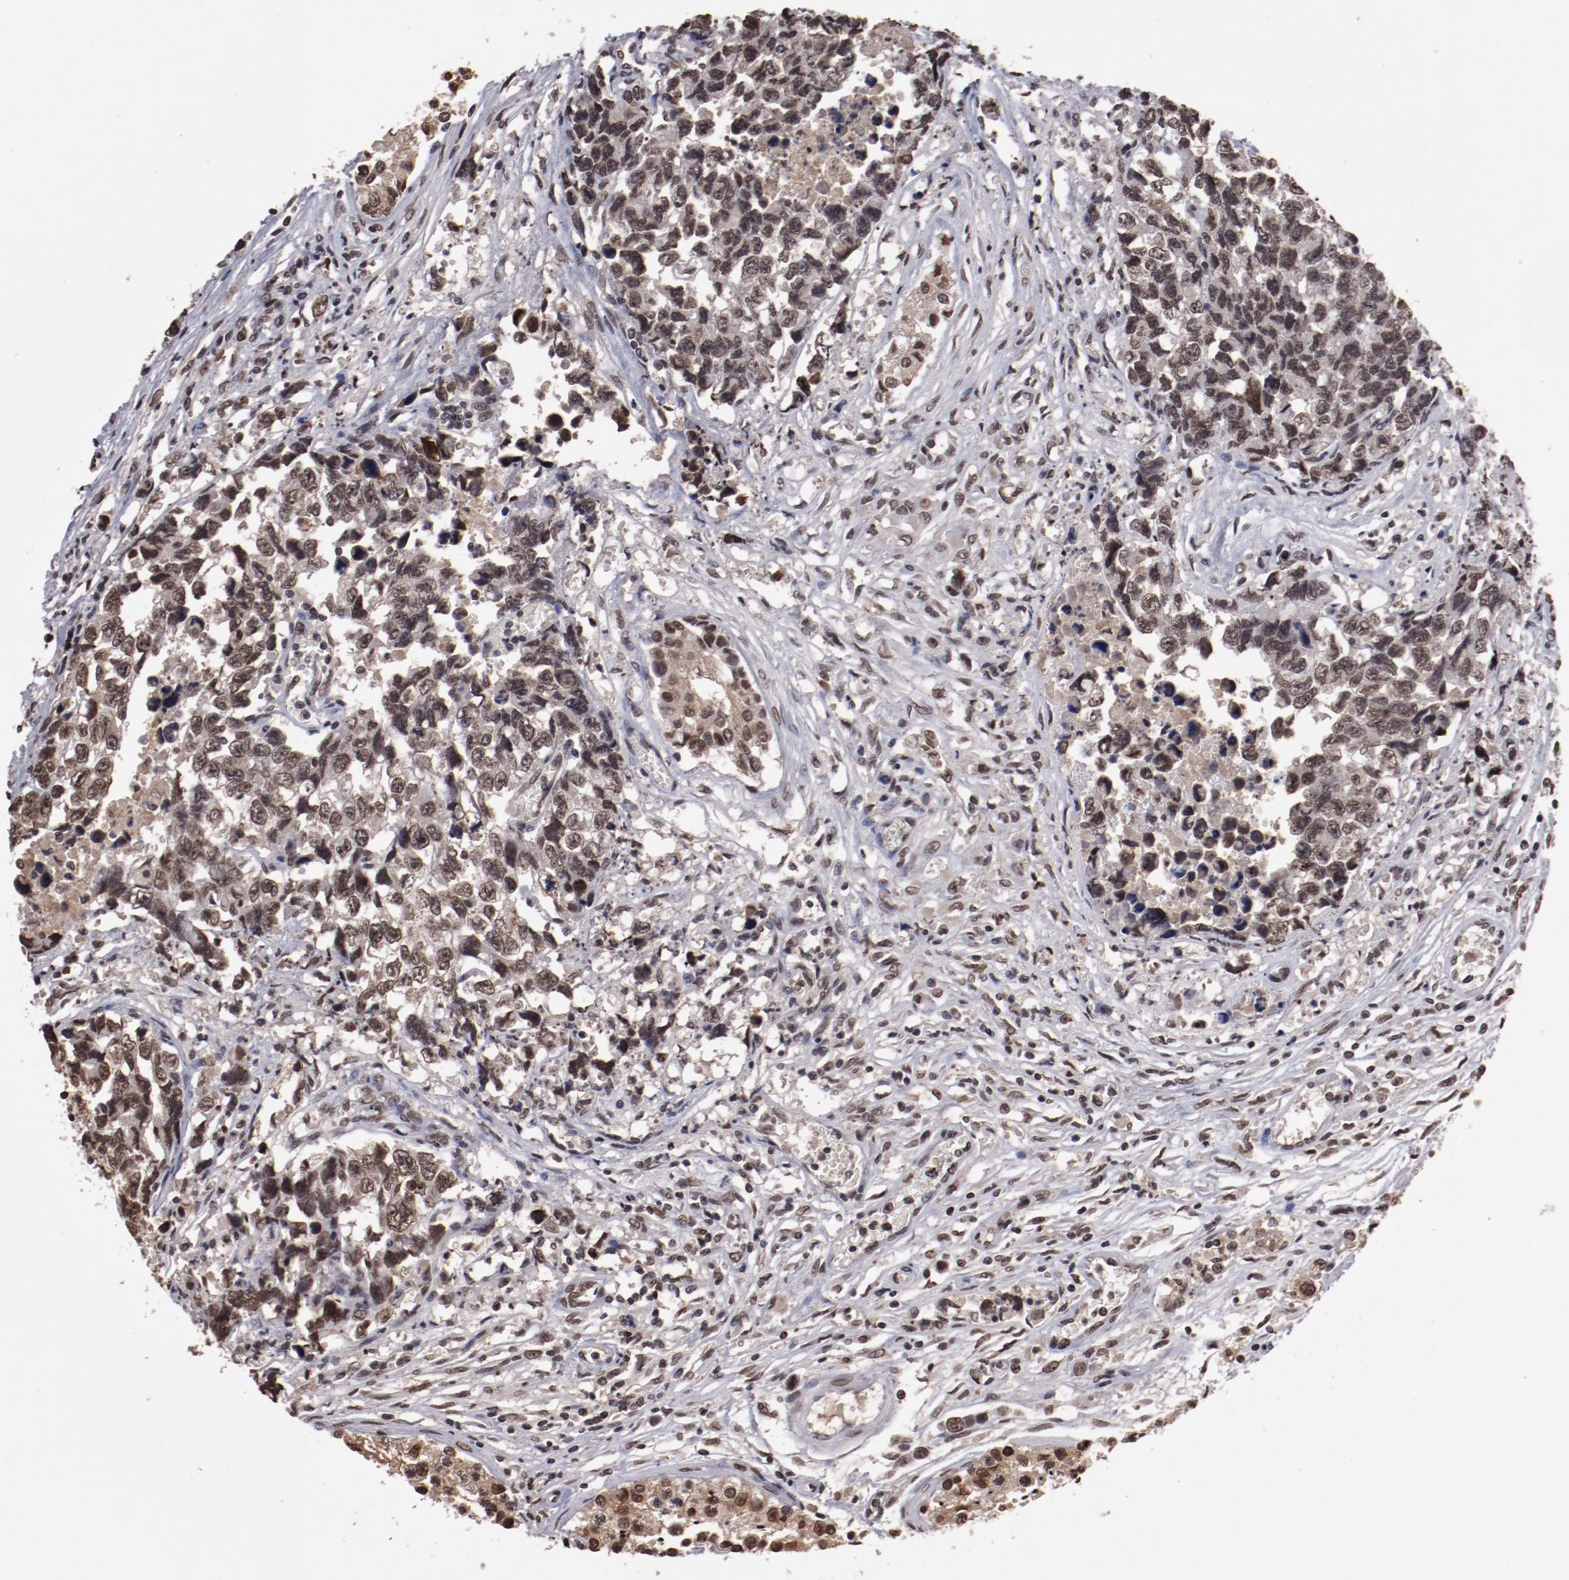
{"staining": {"intensity": "strong", "quantity": ">75%", "location": "nuclear"}, "tissue": "testis cancer", "cell_type": "Tumor cells", "image_type": "cancer", "snomed": [{"axis": "morphology", "description": "Carcinoma, Embryonal, NOS"}, {"axis": "topography", "description": "Testis"}], "caption": "A high-resolution image shows immunohistochemistry (IHC) staining of testis cancer (embryonal carcinoma), which demonstrates strong nuclear expression in approximately >75% of tumor cells.", "gene": "AKT1", "patient": {"sex": "male", "age": 31}}